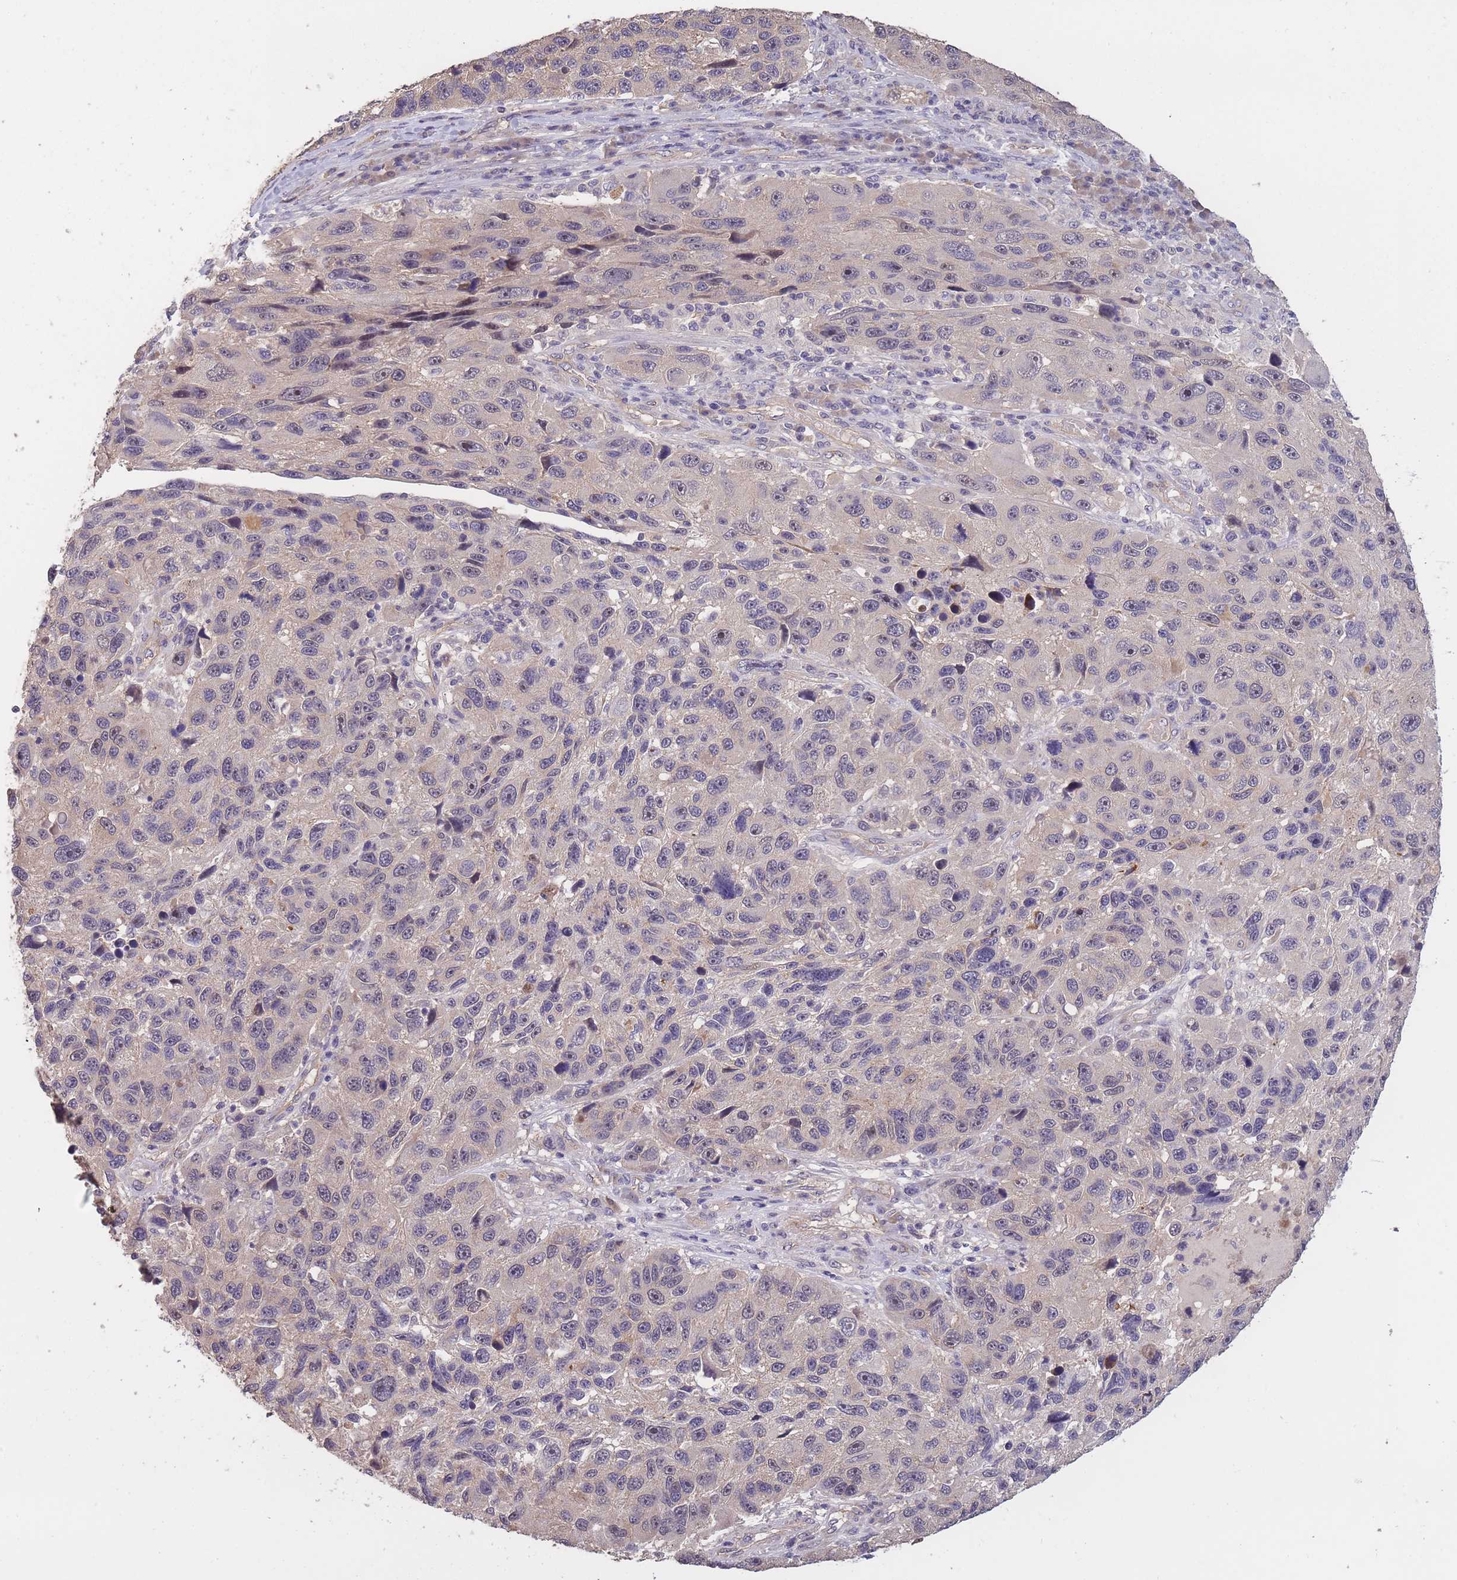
{"staining": {"intensity": "negative", "quantity": "none", "location": "none"}, "tissue": "melanoma", "cell_type": "Tumor cells", "image_type": "cancer", "snomed": [{"axis": "morphology", "description": "Malignant melanoma, NOS"}, {"axis": "topography", "description": "Skin"}], "caption": "High power microscopy image of an immunohistochemistry photomicrograph of melanoma, revealing no significant positivity in tumor cells. (Brightfield microscopy of DAB immunohistochemistry (IHC) at high magnification).", "gene": "KIAA1755", "patient": {"sex": "male", "age": 53}}